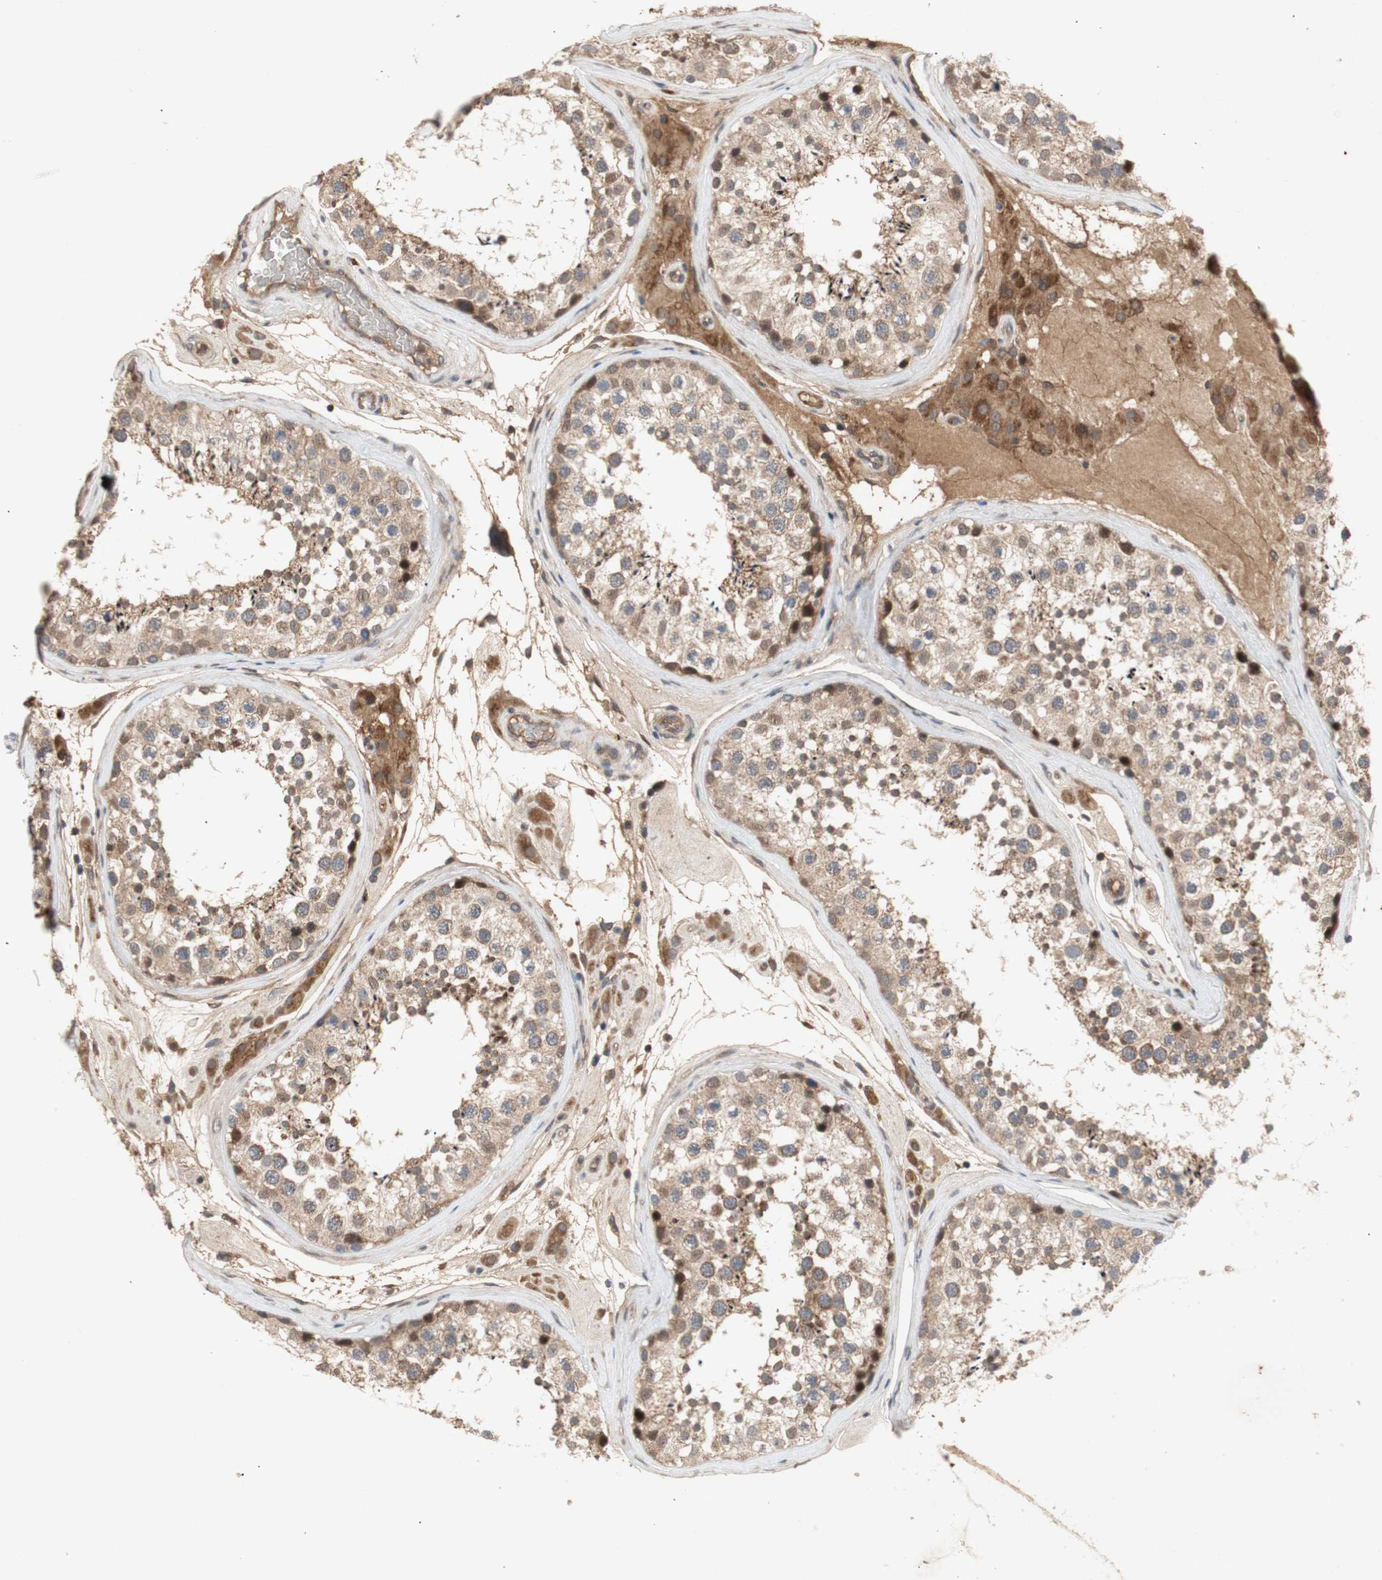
{"staining": {"intensity": "weak", "quantity": ">75%", "location": "cytoplasmic/membranous"}, "tissue": "testis", "cell_type": "Cells in seminiferous ducts", "image_type": "normal", "snomed": [{"axis": "morphology", "description": "Normal tissue, NOS"}, {"axis": "topography", "description": "Testis"}], "caption": "A low amount of weak cytoplasmic/membranous expression is identified in approximately >75% of cells in seminiferous ducts in unremarkable testis.", "gene": "PKN1", "patient": {"sex": "male", "age": 46}}